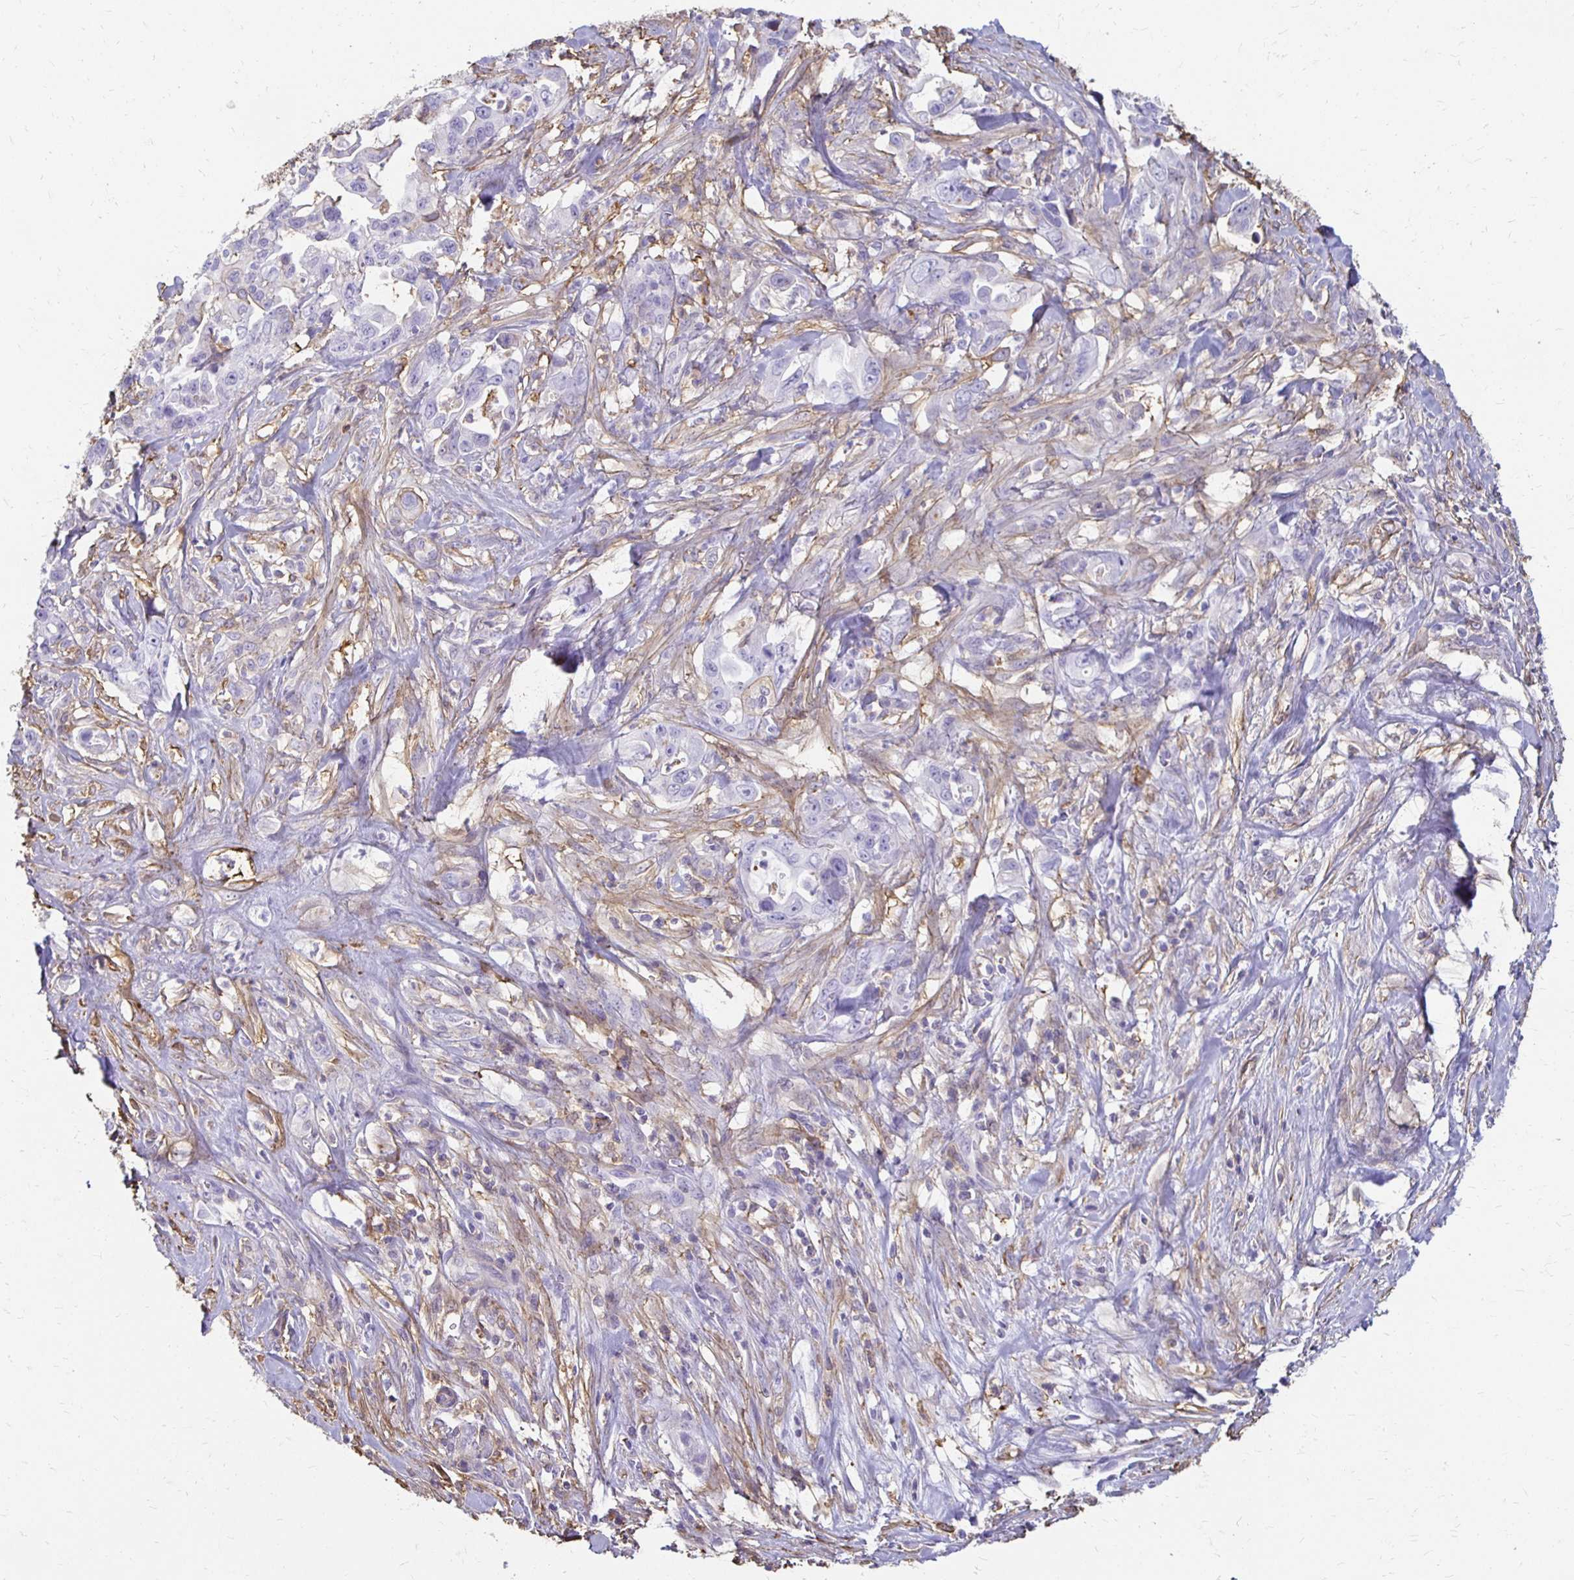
{"staining": {"intensity": "negative", "quantity": "none", "location": "none"}, "tissue": "pancreatic cancer", "cell_type": "Tumor cells", "image_type": "cancer", "snomed": [{"axis": "morphology", "description": "Adenocarcinoma, NOS"}, {"axis": "topography", "description": "Pancreas"}], "caption": "Immunohistochemical staining of pancreatic adenocarcinoma reveals no significant staining in tumor cells.", "gene": "TAS1R3", "patient": {"sex": "female", "age": 61}}